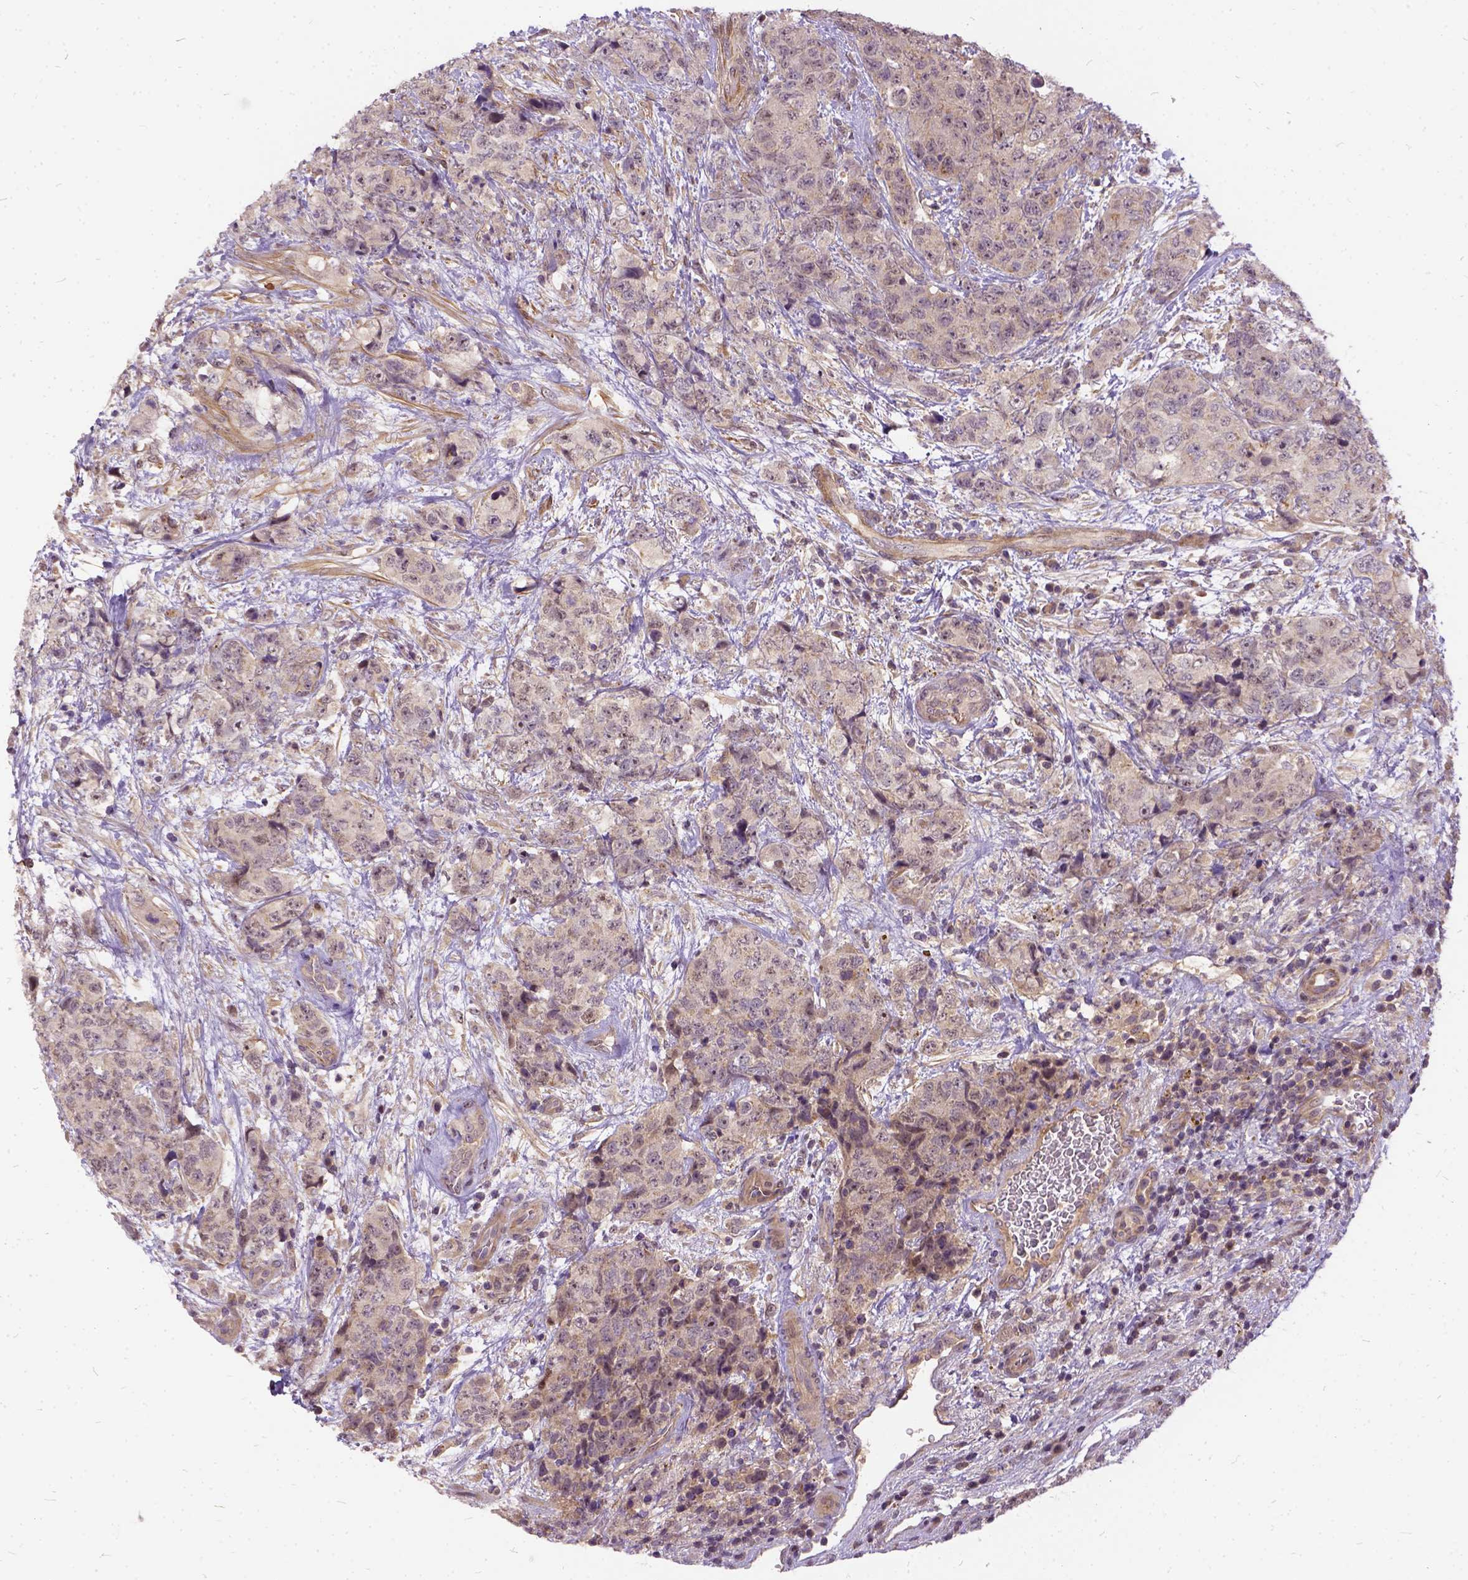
{"staining": {"intensity": "weak", "quantity": ">75%", "location": "cytoplasmic/membranous"}, "tissue": "urothelial cancer", "cell_type": "Tumor cells", "image_type": "cancer", "snomed": [{"axis": "morphology", "description": "Urothelial carcinoma, High grade"}, {"axis": "topography", "description": "Urinary bladder"}], "caption": "Tumor cells display weak cytoplasmic/membranous staining in about >75% of cells in urothelial cancer.", "gene": "ILRUN", "patient": {"sex": "female", "age": 78}}